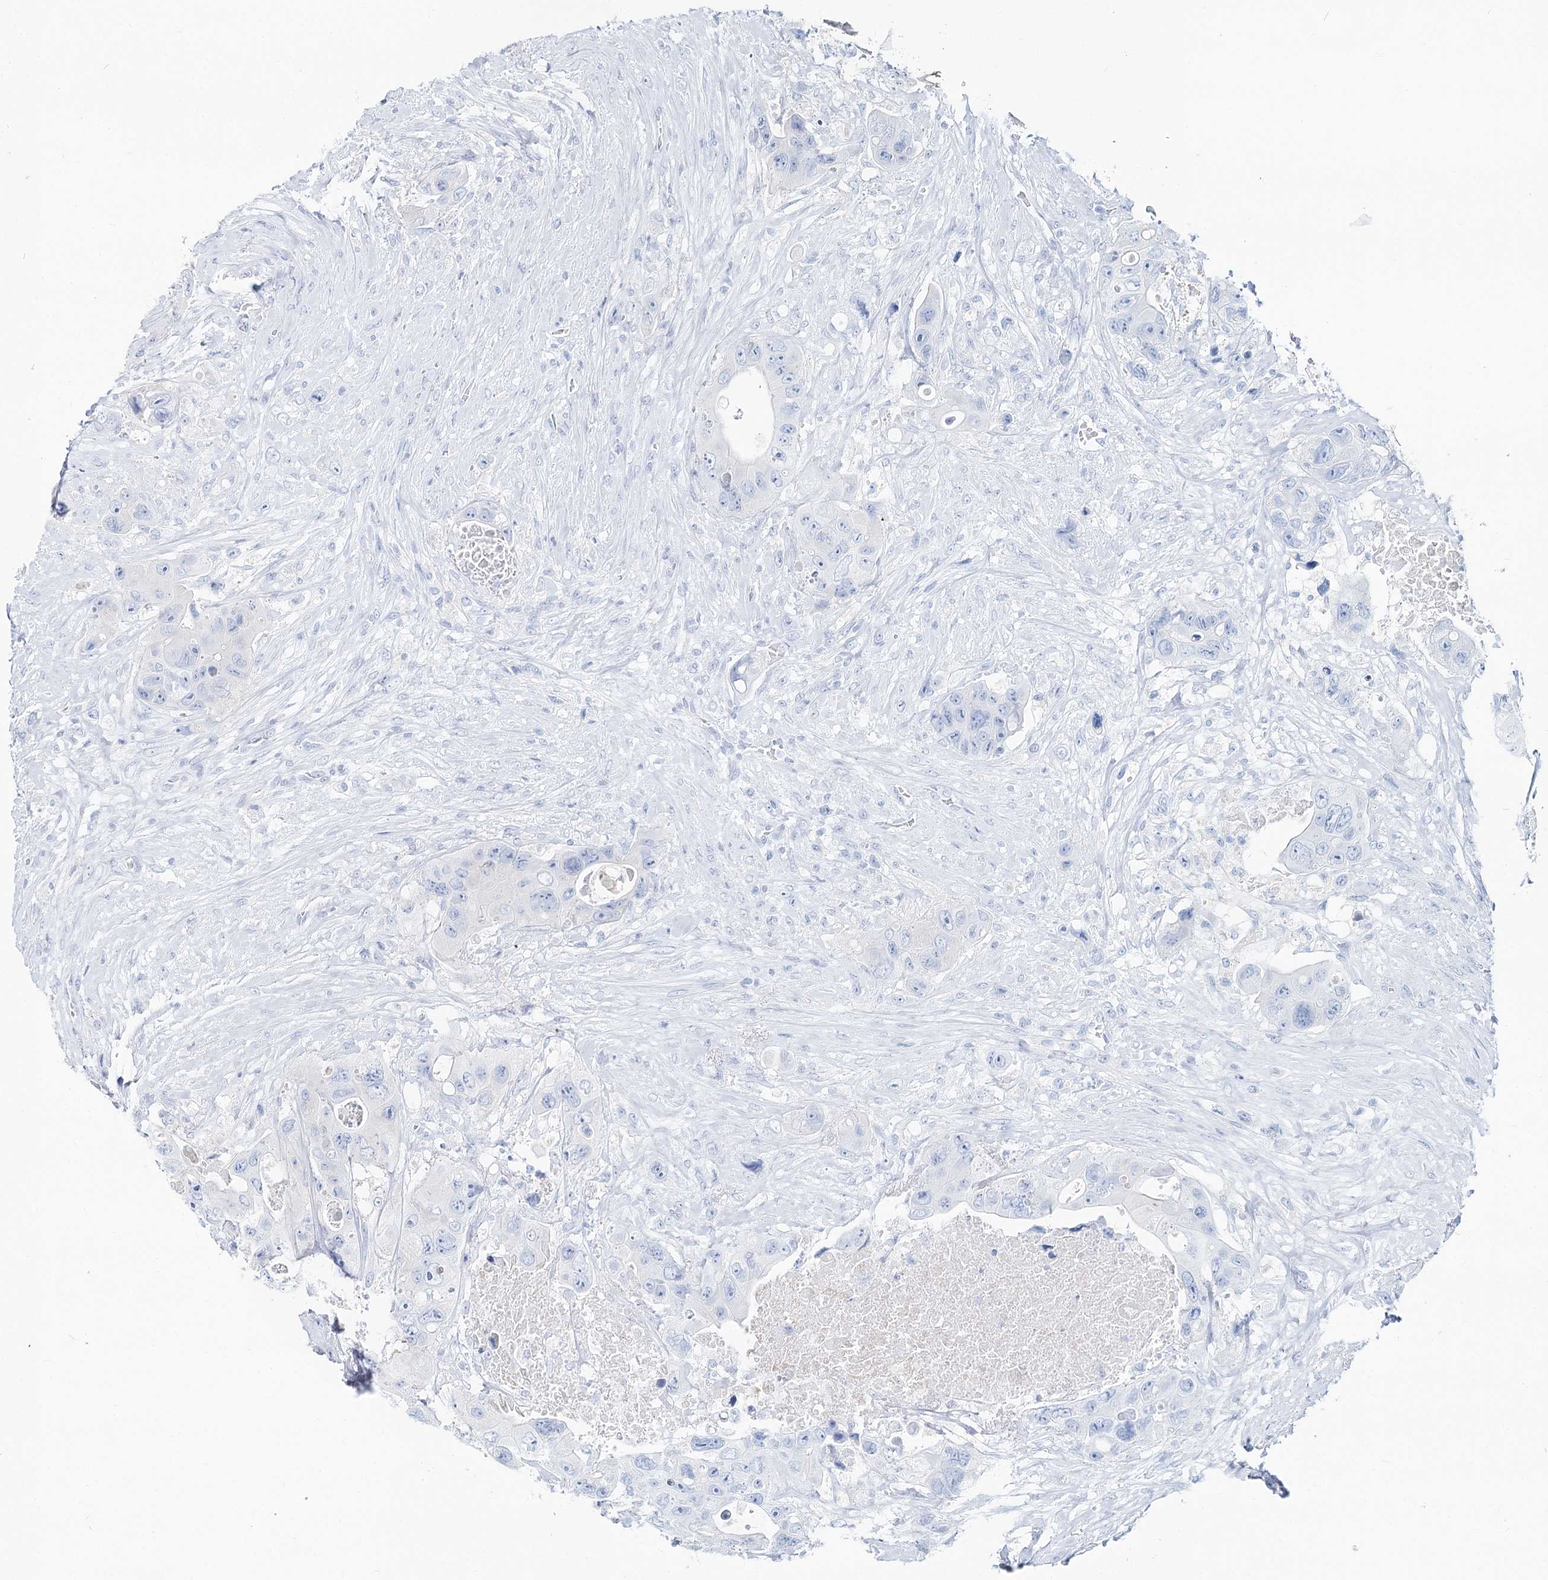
{"staining": {"intensity": "weak", "quantity": "<25%", "location": "cytoplasmic/membranous"}, "tissue": "colorectal cancer", "cell_type": "Tumor cells", "image_type": "cancer", "snomed": [{"axis": "morphology", "description": "Adenocarcinoma, NOS"}, {"axis": "topography", "description": "Colon"}], "caption": "IHC image of adenocarcinoma (colorectal) stained for a protein (brown), which demonstrates no positivity in tumor cells.", "gene": "MCCC2", "patient": {"sex": "female", "age": 46}}